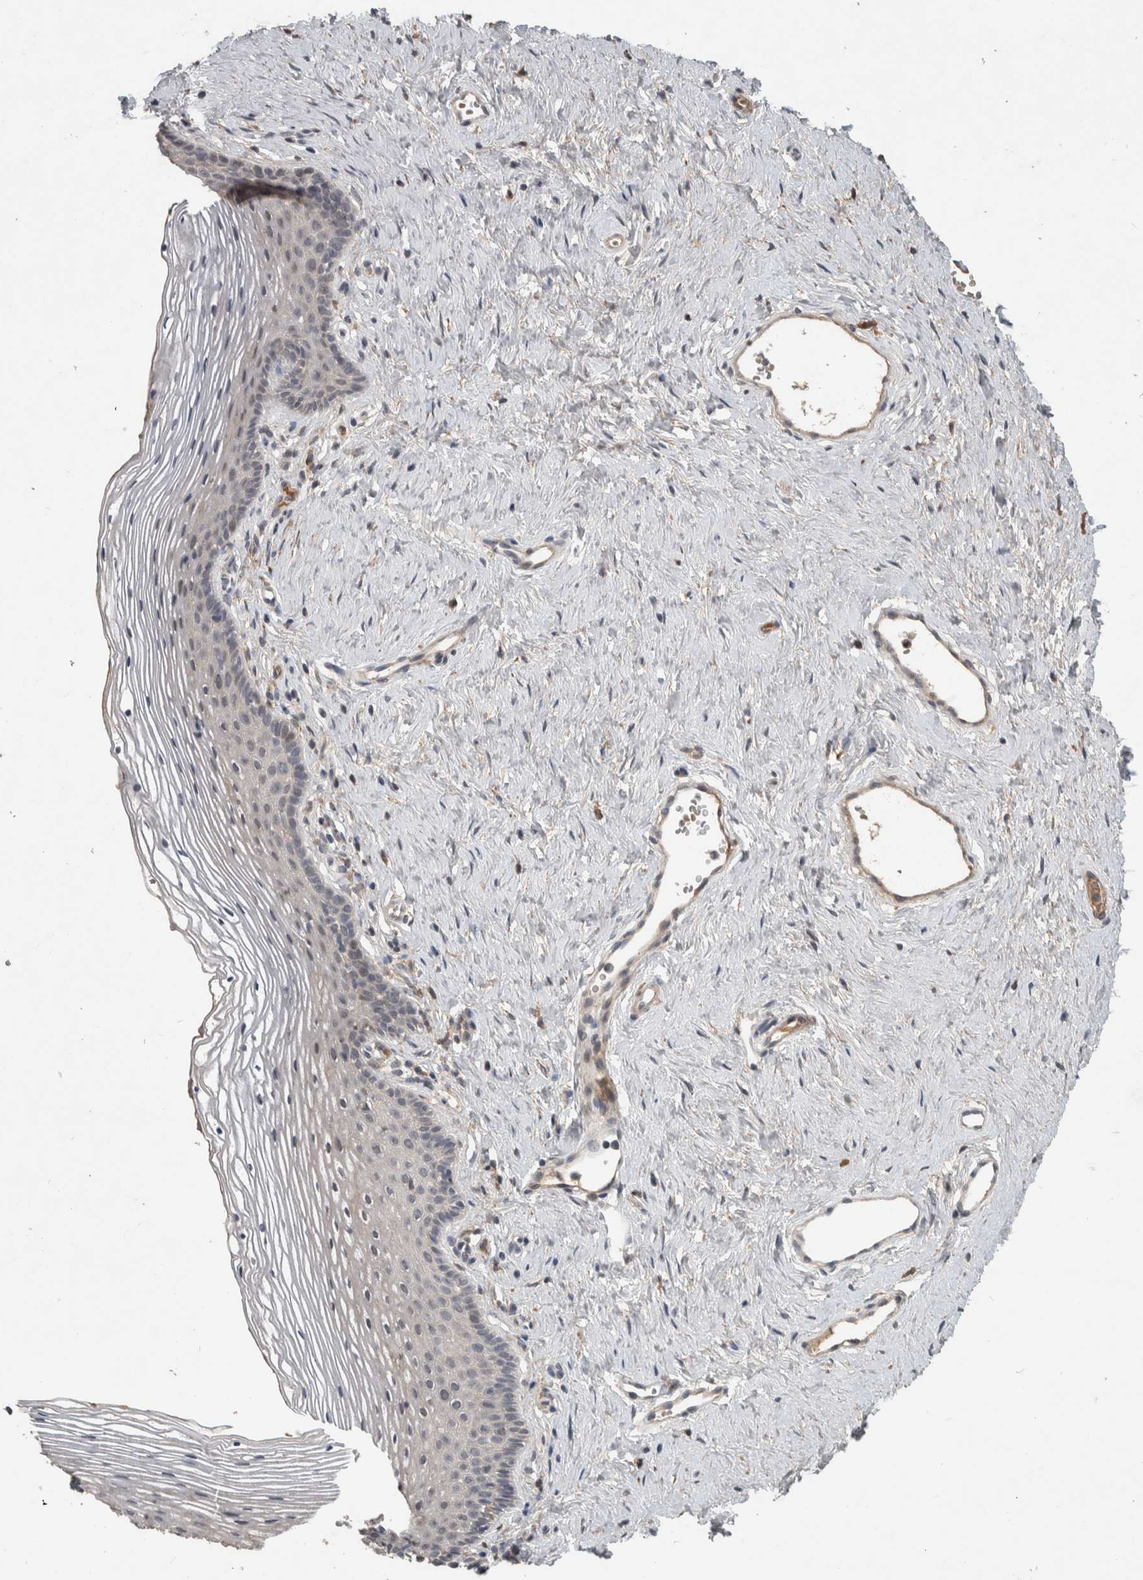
{"staining": {"intensity": "weak", "quantity": "<25%", "location": "cytoplasmic/membranous"}, "tissue": "vagina", "cell_type": "Squamous epithelial cells", "image_type": "normal", "snomed": [{"axis": "morphology", "description": "Normal tissue, NOS"}, {"axis": "topography", "description": "Vagina"}], "caption": "Protein analysis of unremarkable vagina reveals no significant staining in squamous epithelial cells. The staining was performed using DAB to visualize the protein expression in brown, while the nuclei were stained in blue with hematoxylin (Magnification: 20x).", "gene": "CHRM3", "patient": {"sex": "female", "age": 32}}